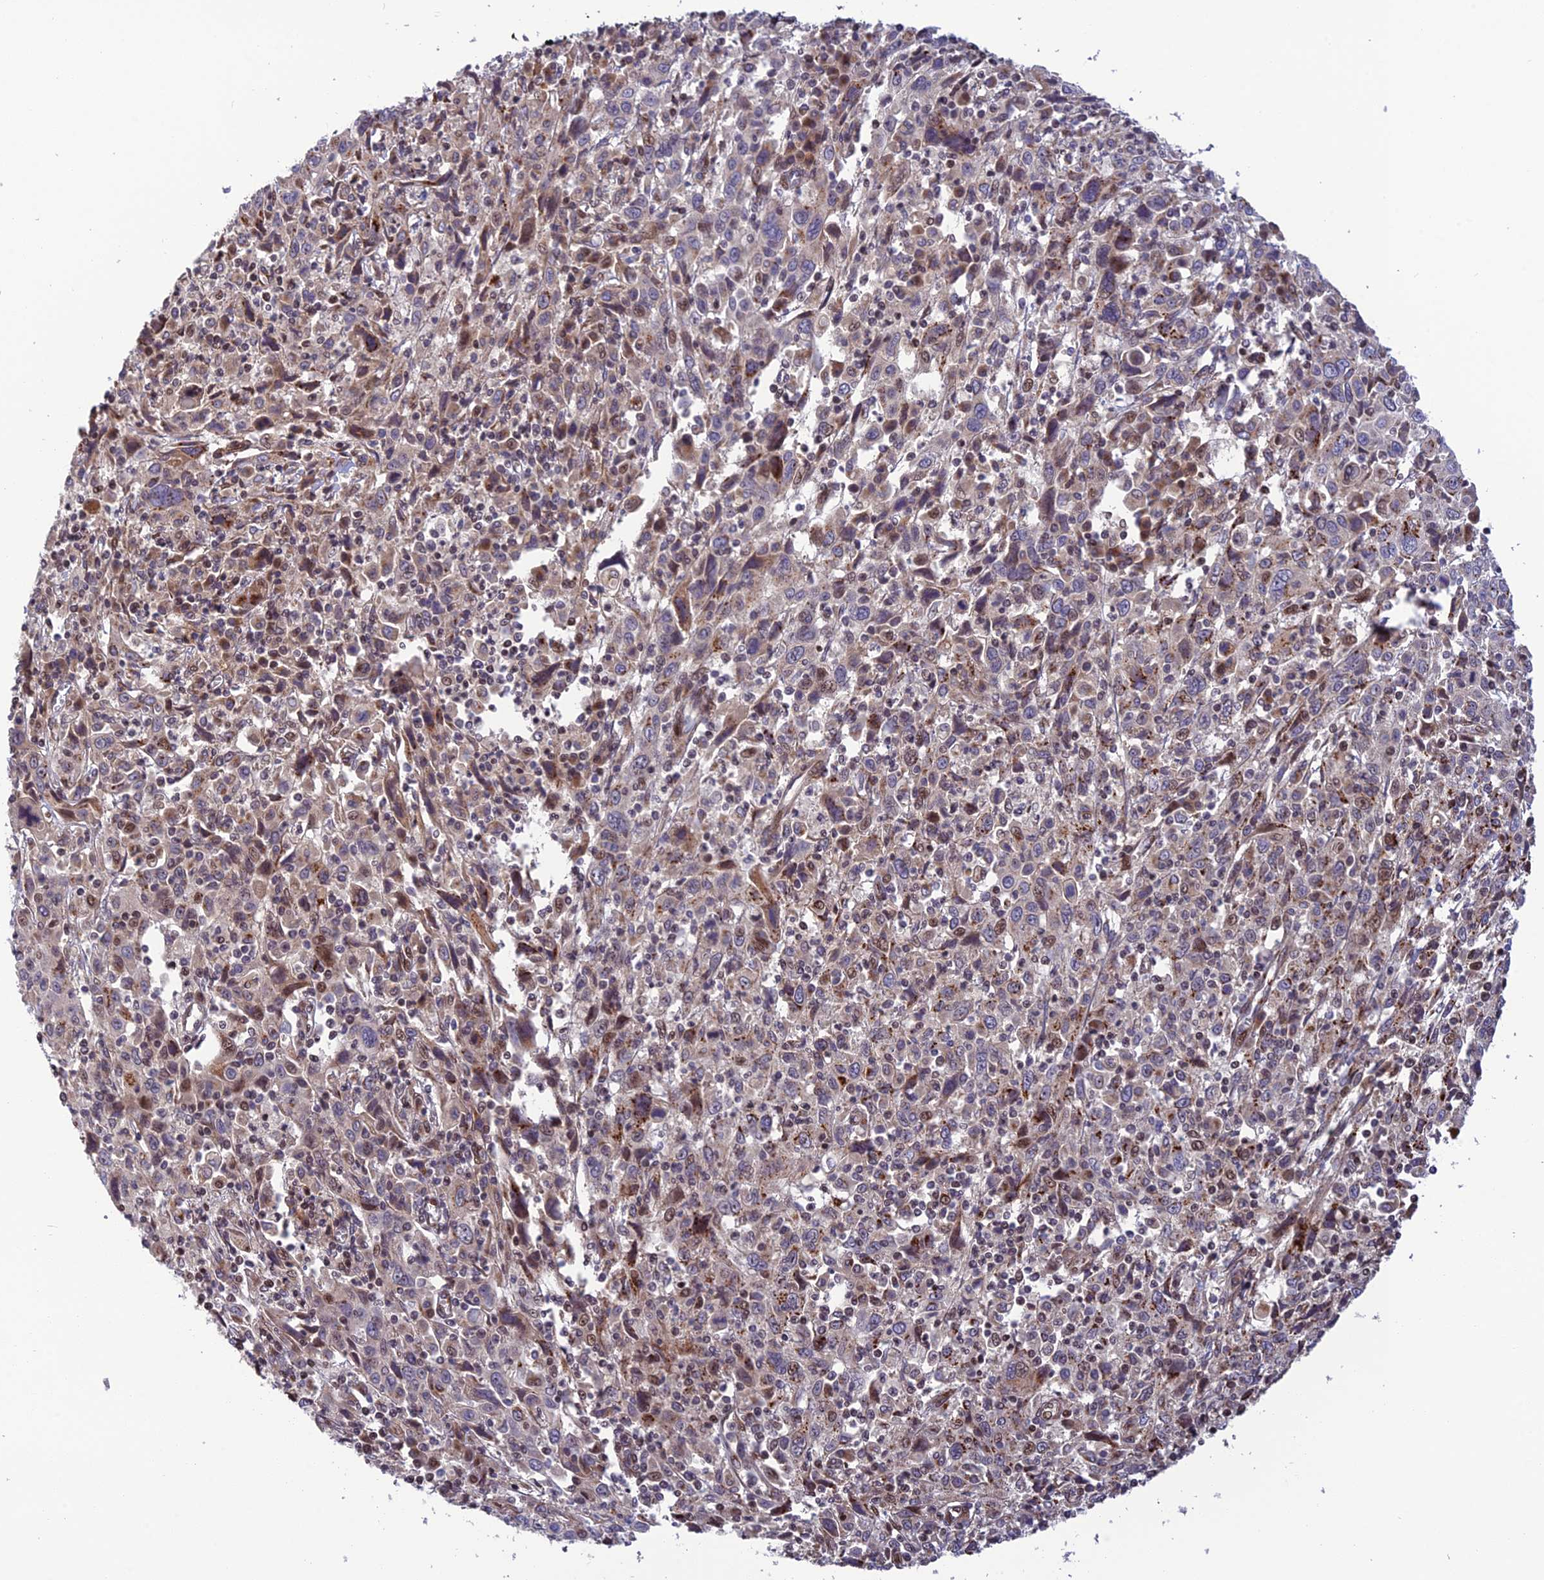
{"staining": {"intensity": "moderate", "quantity": "<25%", "location": "cytoplasmic/membranous,nuclear"}, "tissue": "cervical cancer", "cell_type": "Tumor cells", "image_type": "cancer", "snomed": [{"axis": "morphology", "description": "Squamous cell carcinoma, NOS"}, {"axis": "topography", "description": "Cervix"}], "caption": "Cervical cancer (squamous cell carcinoma) tissue shows moderate cytoplasmic/membranous and nuclear expression in approximately <25% of tumor cells", "gene": "SMIM7", "patient": {"sex": "female", "age": 46}}